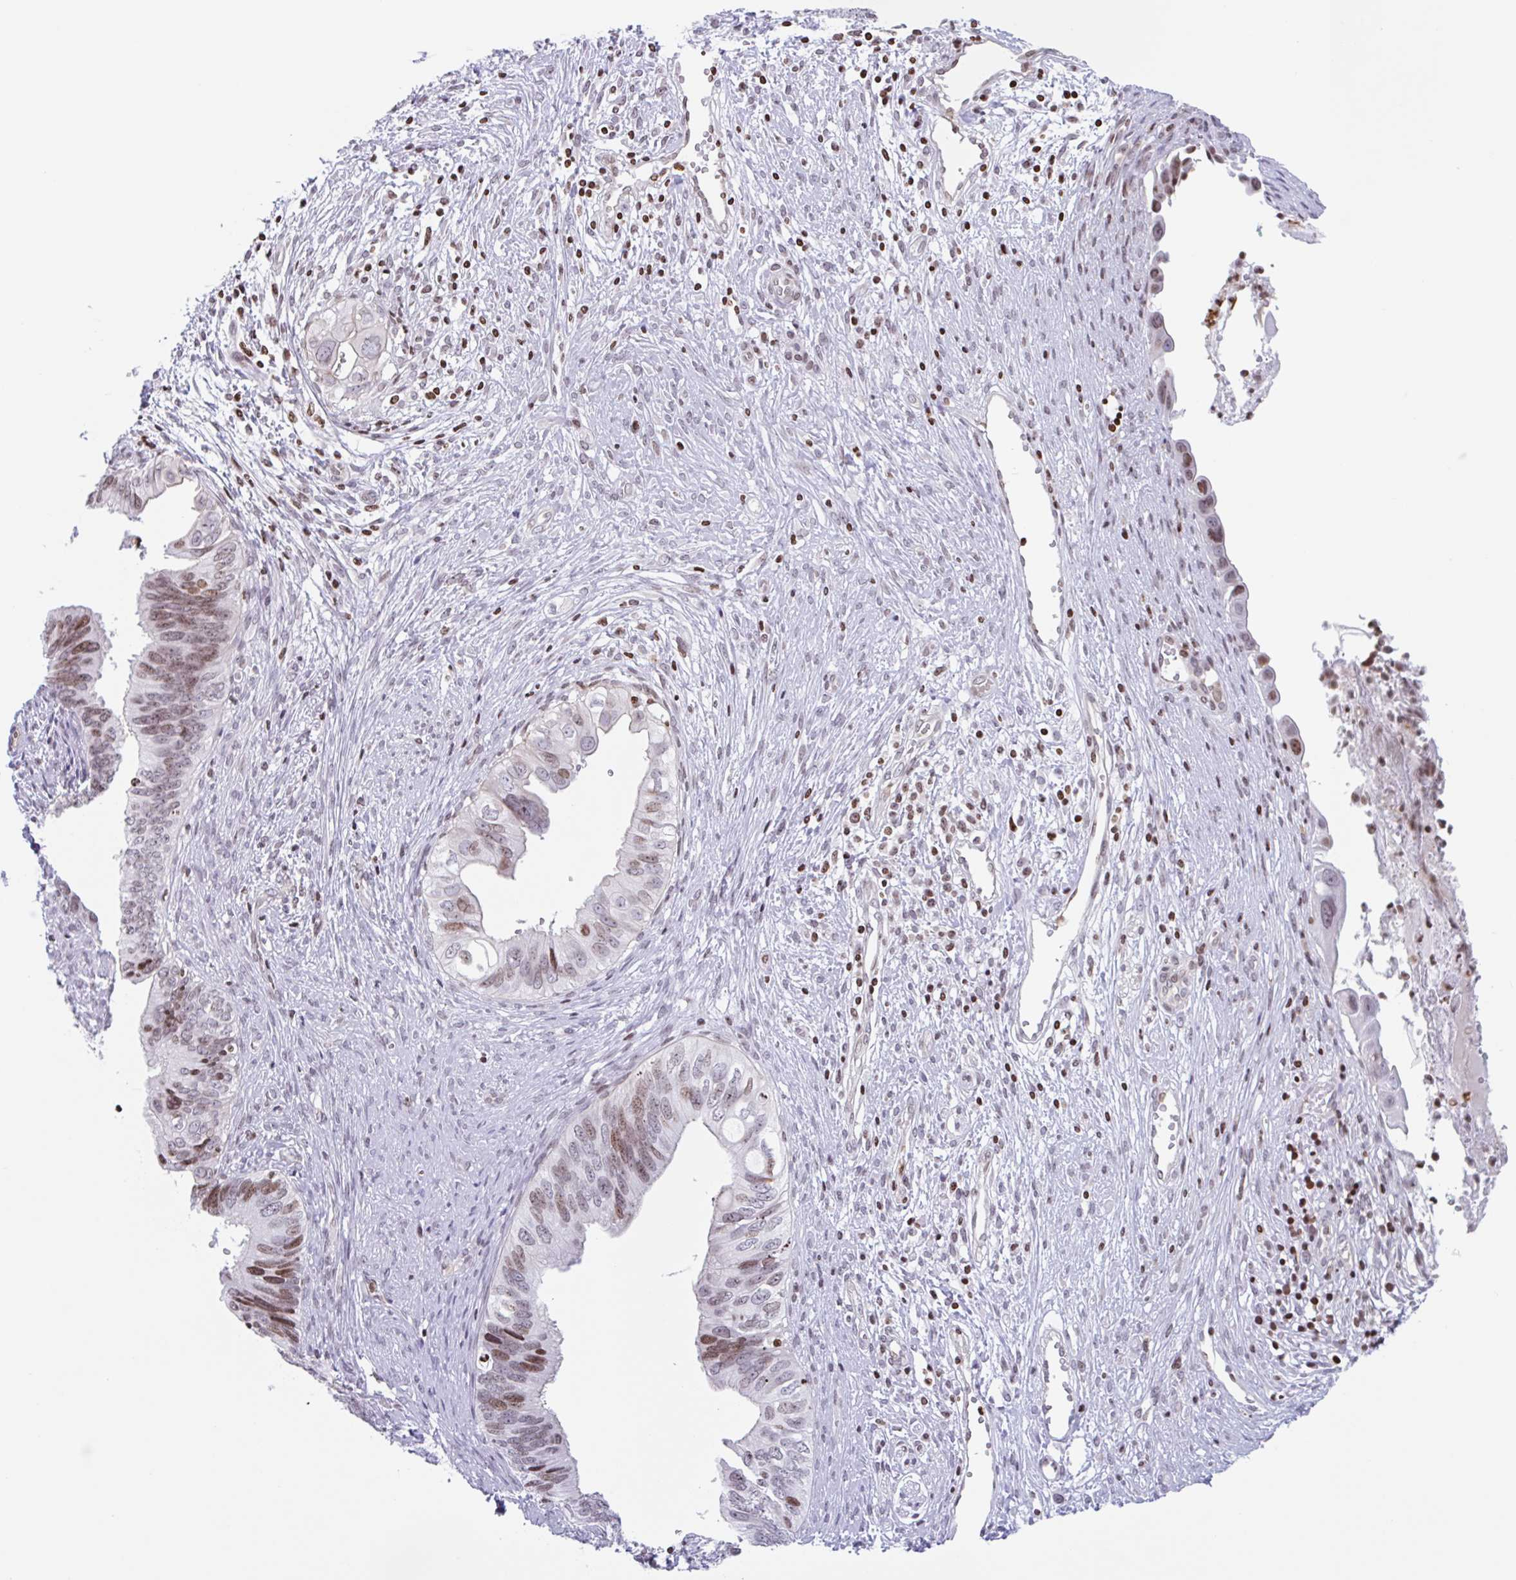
{"staining": {"intensity": "moderate", "quantity": "25%-75%", "location": "nuclear"}, "tissue": "cervical cancer", "cell_type": "Tumor cells", "image_type": "cancer", "snomed": [{"axis": "morphology", "description": "Adenocarcinoma, NOS"}, {"axis": "topography", "description": "Cervix"}], "caption": "A histopathology image of cervical cancer stained for a protein displays moderate nuclear brown staining in tumor cells.", "gene": "NOL6", "patient": {"sex": "female", "age": 42}}